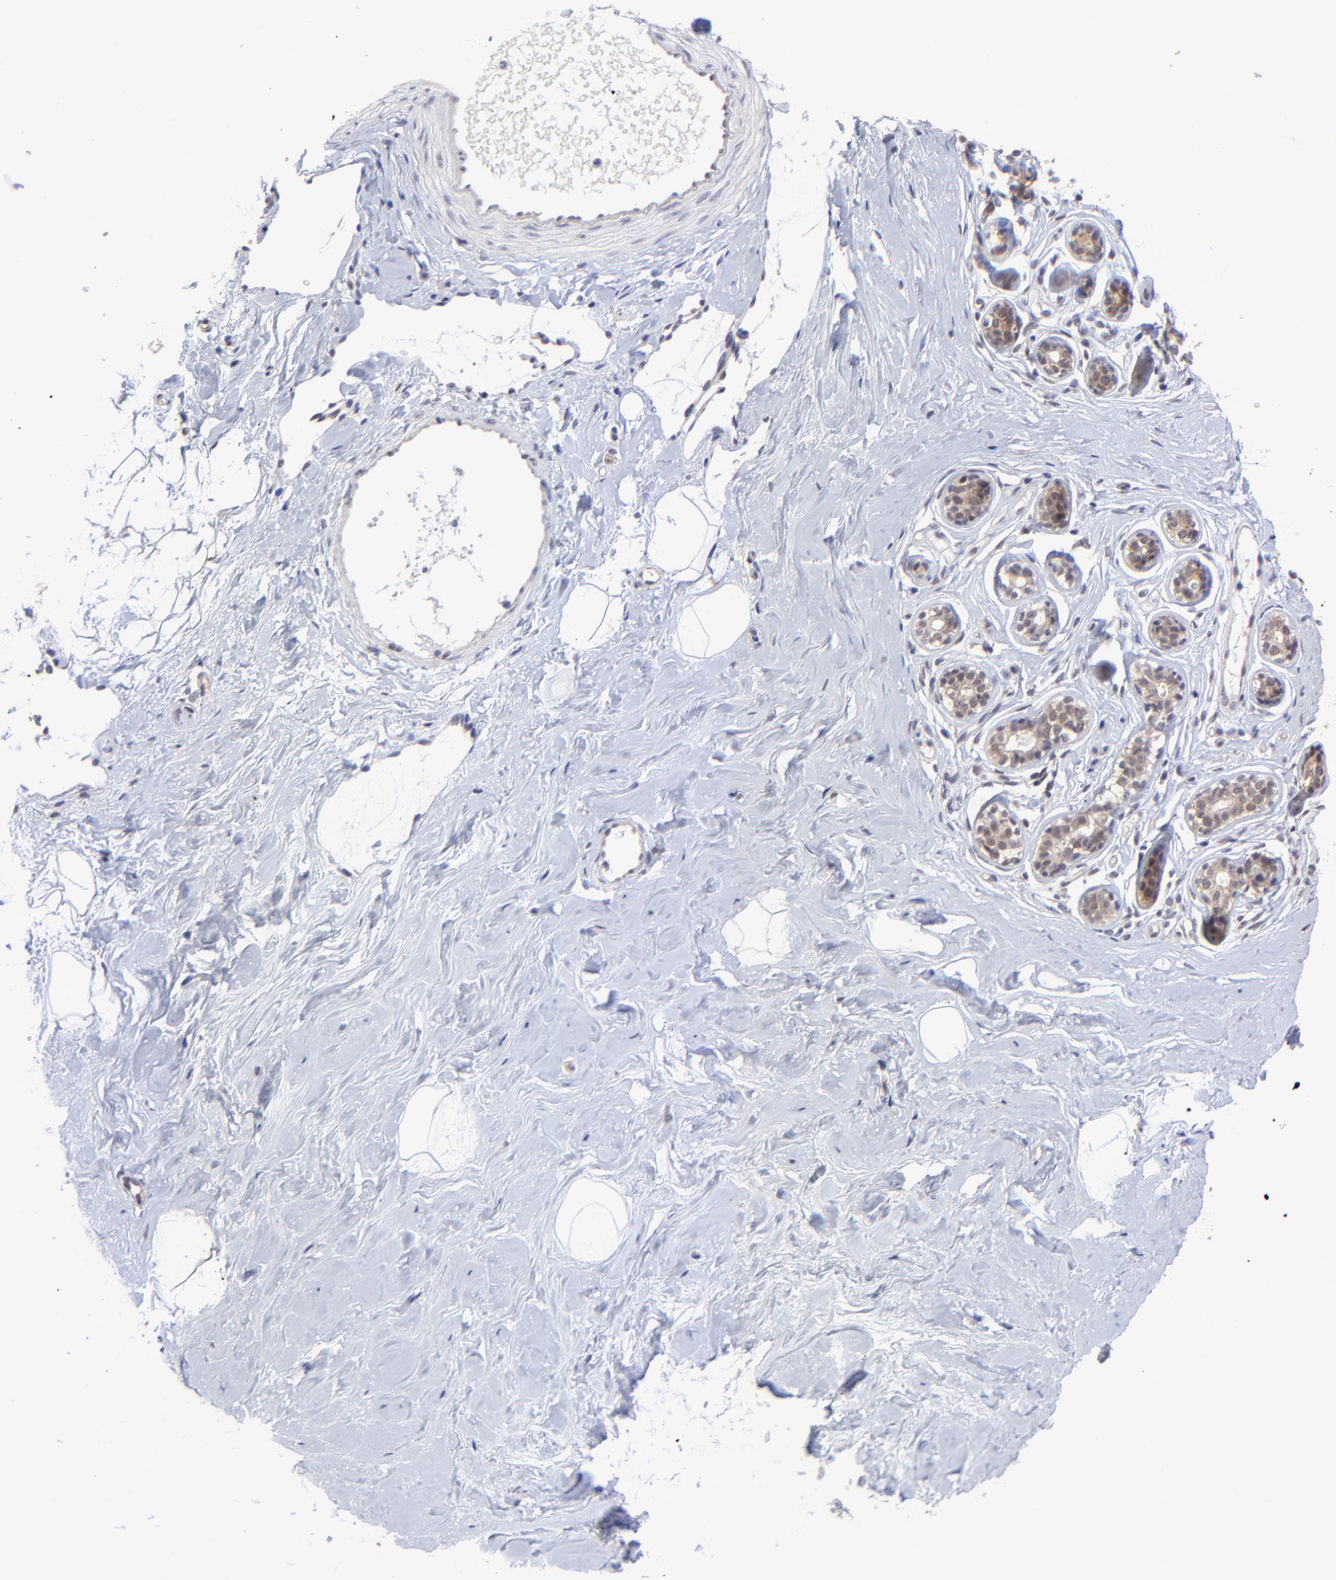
{"staining": {"intensity": "negative", "quantity": "none", "location": "none"}, "tissue": "breast", "cell_type": "Adipocytes", "image_type": "normal", "snomed": [{"axis": "morphology", "description": "Normal tissue, NOS"}, {"axis": "topography", "description": "Breast"}], "caption": "Immunohistochemistry histopathology image of benign human breast stained for a protein (brown), which demonstrates no expression in adipocytes.", "gene": "ZNF747", "patient": {"sex": "female", "age": 23}}